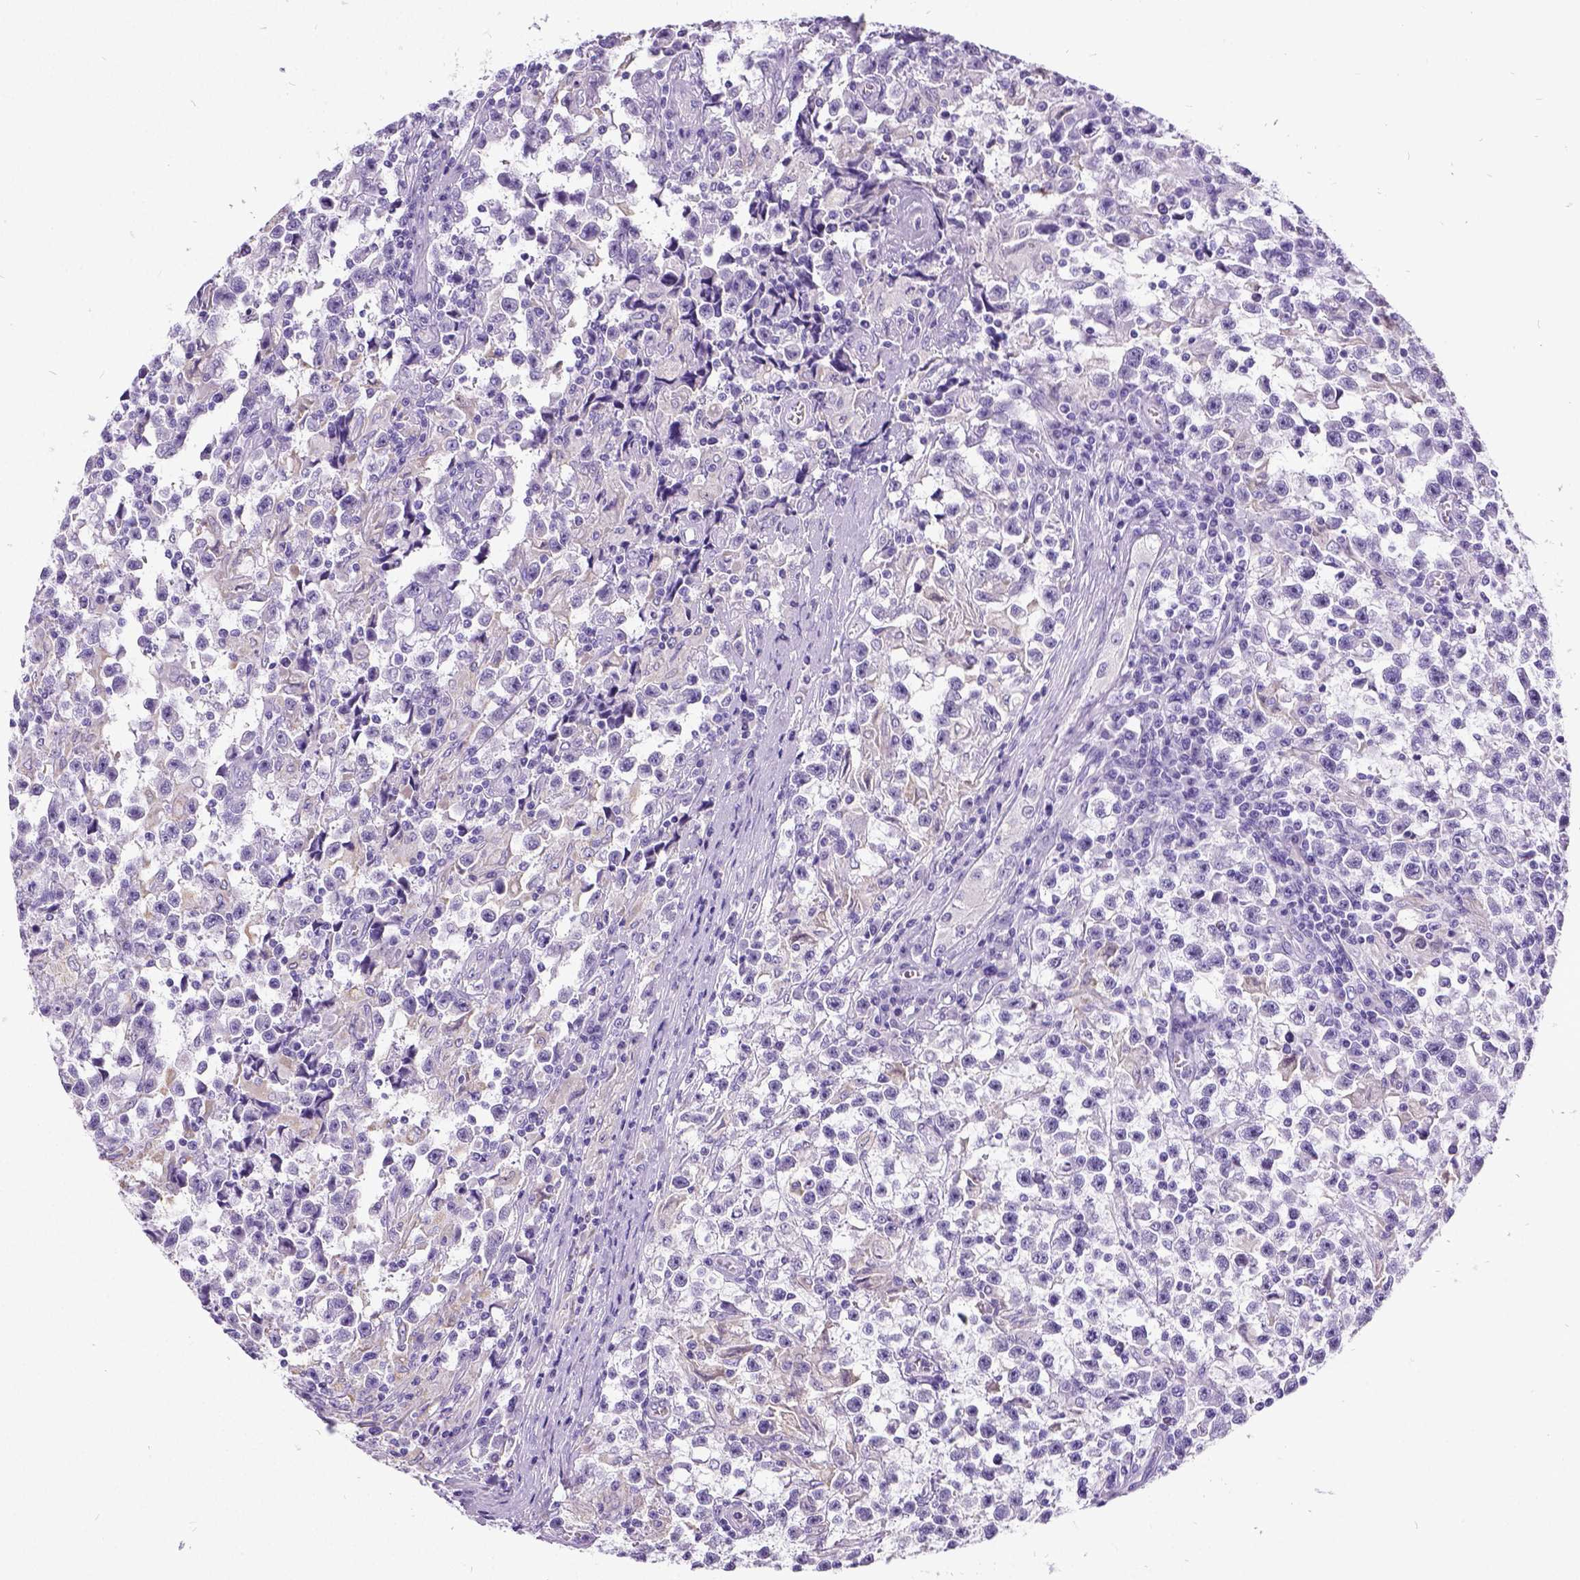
{"staining": {"intensity": "negative", "quantity": "none", "location": "none"}, "tissue": "testis cancer", "cell_type": "Tumor cells", "image_type": "cancer", "snomed": [{"axis": "morphology", "description": "Seminoma, NOS"}, {"axis": "topography", "description": "Testis"}], "caption": "Seminoma (testis) stained for a protein using immunohistochemistry demonstrates no expression tumor cells.", "gene": "SATB2", "patient": {"sex": "male", "age": 31}}